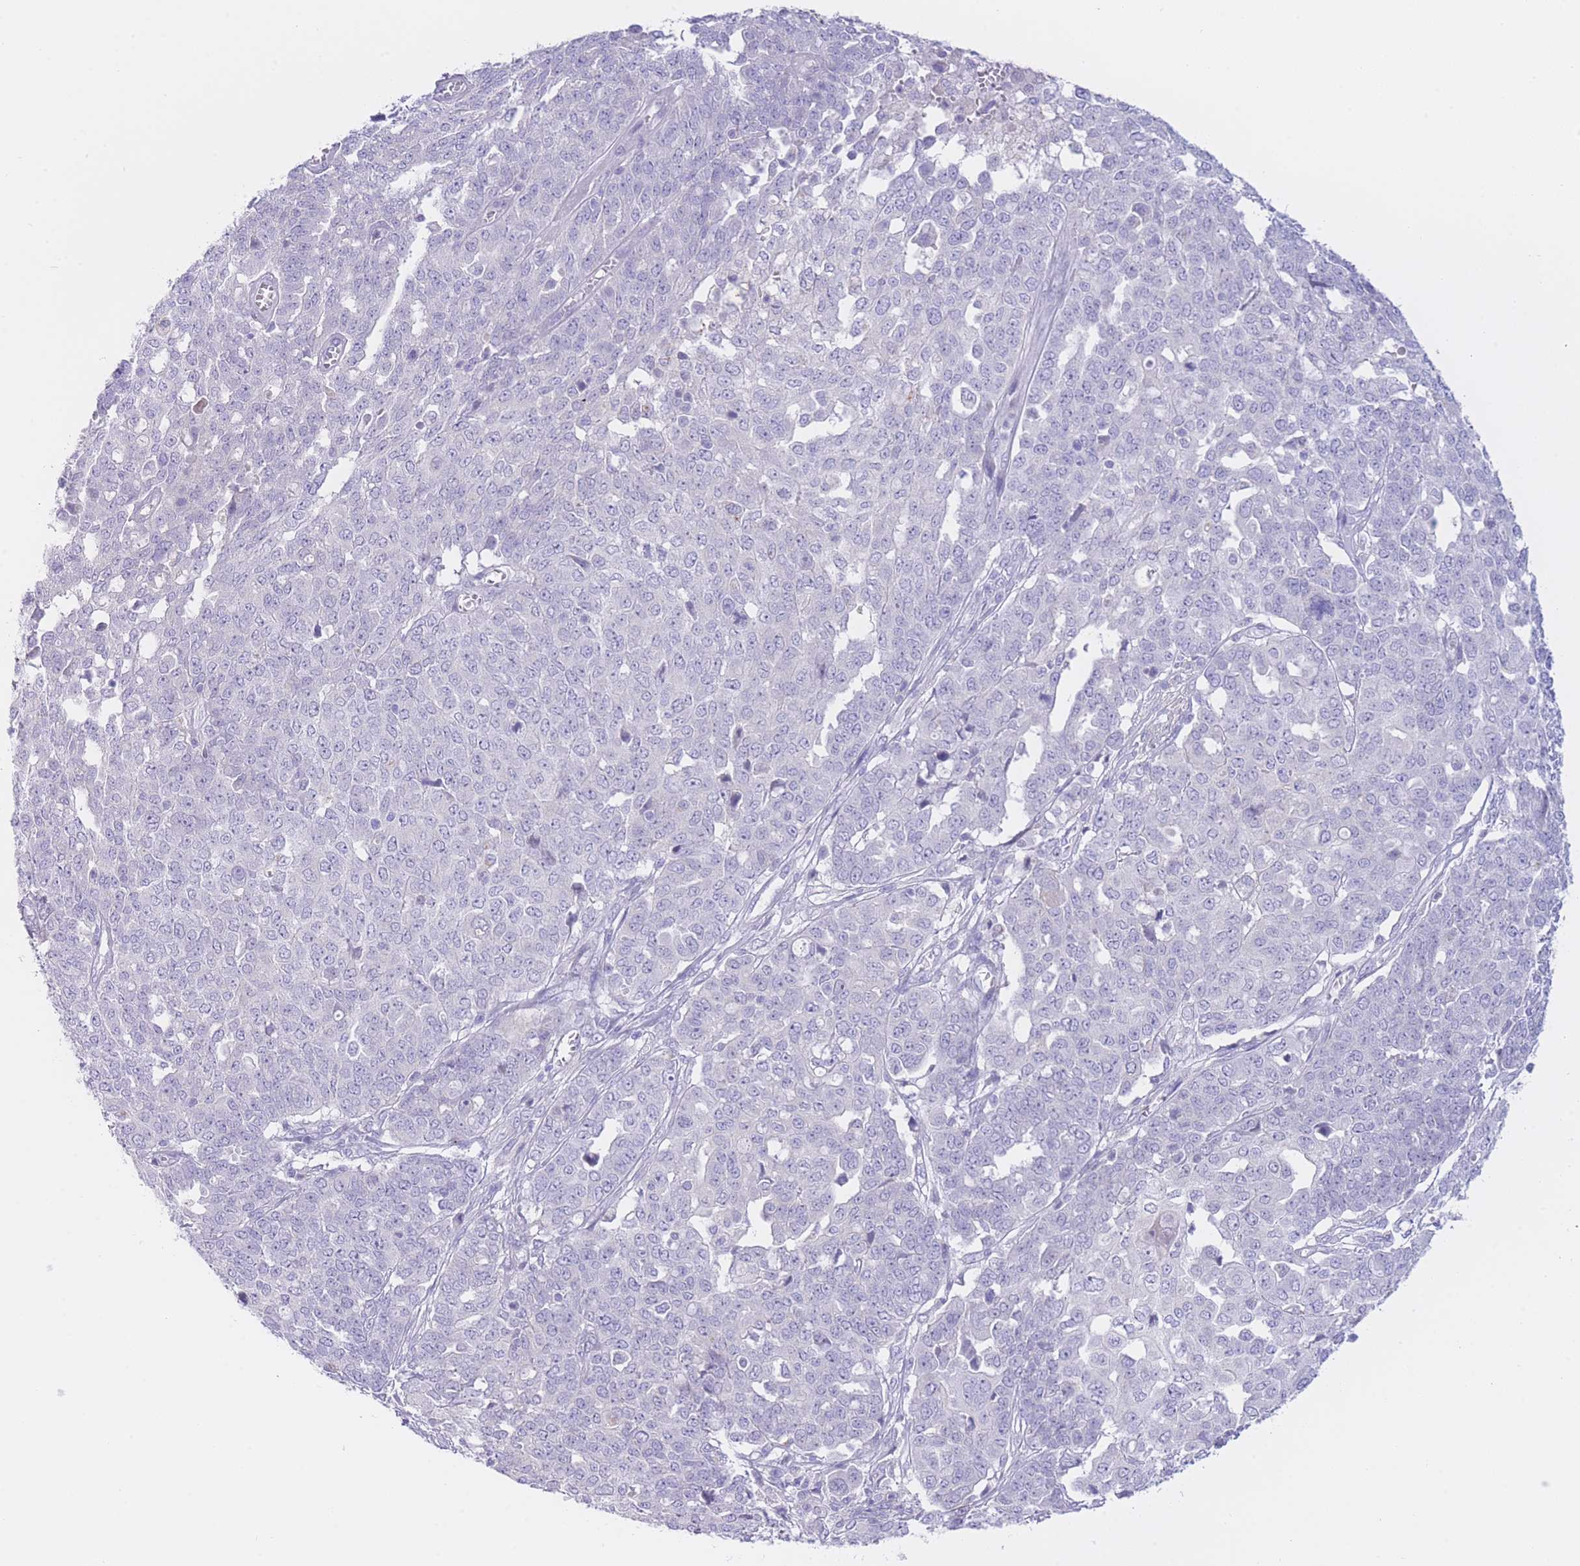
{"staining": {"intensity": "negative", "quantity": "none", "location": "none"}, "tissue": "ovarian cancer", "cell_type": "Tumor cells", "image_type": "cancer", "snomed": [{"axis": "morphology", "description": "Cystadenocarcinoma, serous, NOS"}, {"axis": "topography", "description": "Soft tissue"}, {"axis": "topography", "description": "Ovary"}], "caption": "Immunohistochemistry photomicrograph of neoplastic tissue: human ovarian cancer (serous cystadenocarcinoma) stained with DAB (3,3'-diaminobenzidine) displays no significant protein expression in tumor cells.", "gene": "ZNF212", "patient": {"sex": "female", "age": 57}}